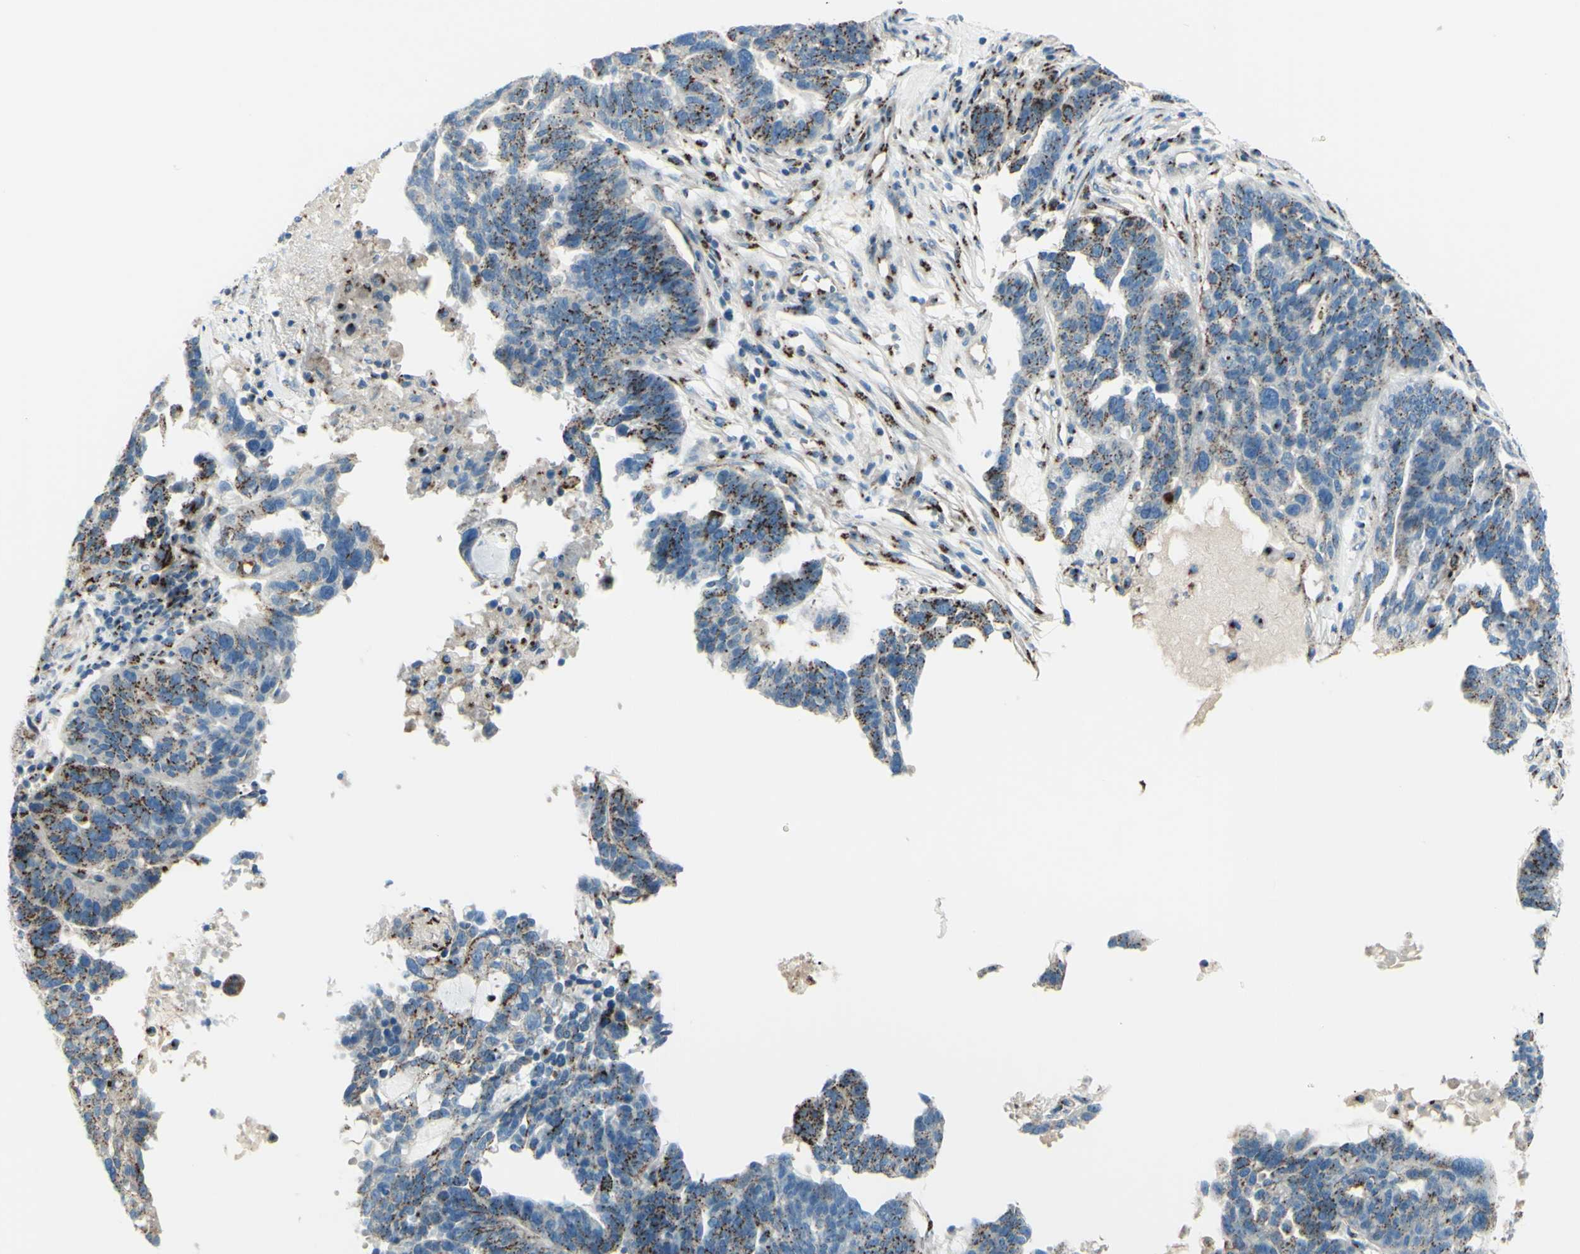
{"staining": {"intensity": "strong", "quantity": "25%-75%", "location": "cytoplasmic/membranous"}, "tissue": "ovarian cancer", "cell_type": "Tumor cells", "image_type": "cancer", "snomed": [{"axis": "morphology", "description": "Cystadenocarcinoma, serous, NOS"}, {"axis": "topography", "description": "Ovary"}], "caption": "A histopathology image of ovarian cancer stained for a protein shows strong cytoplasmic/membranous brown staining in tumor cells.", "gene": "B4GALT1", "patient": {"sex": "female", "age": 59}}